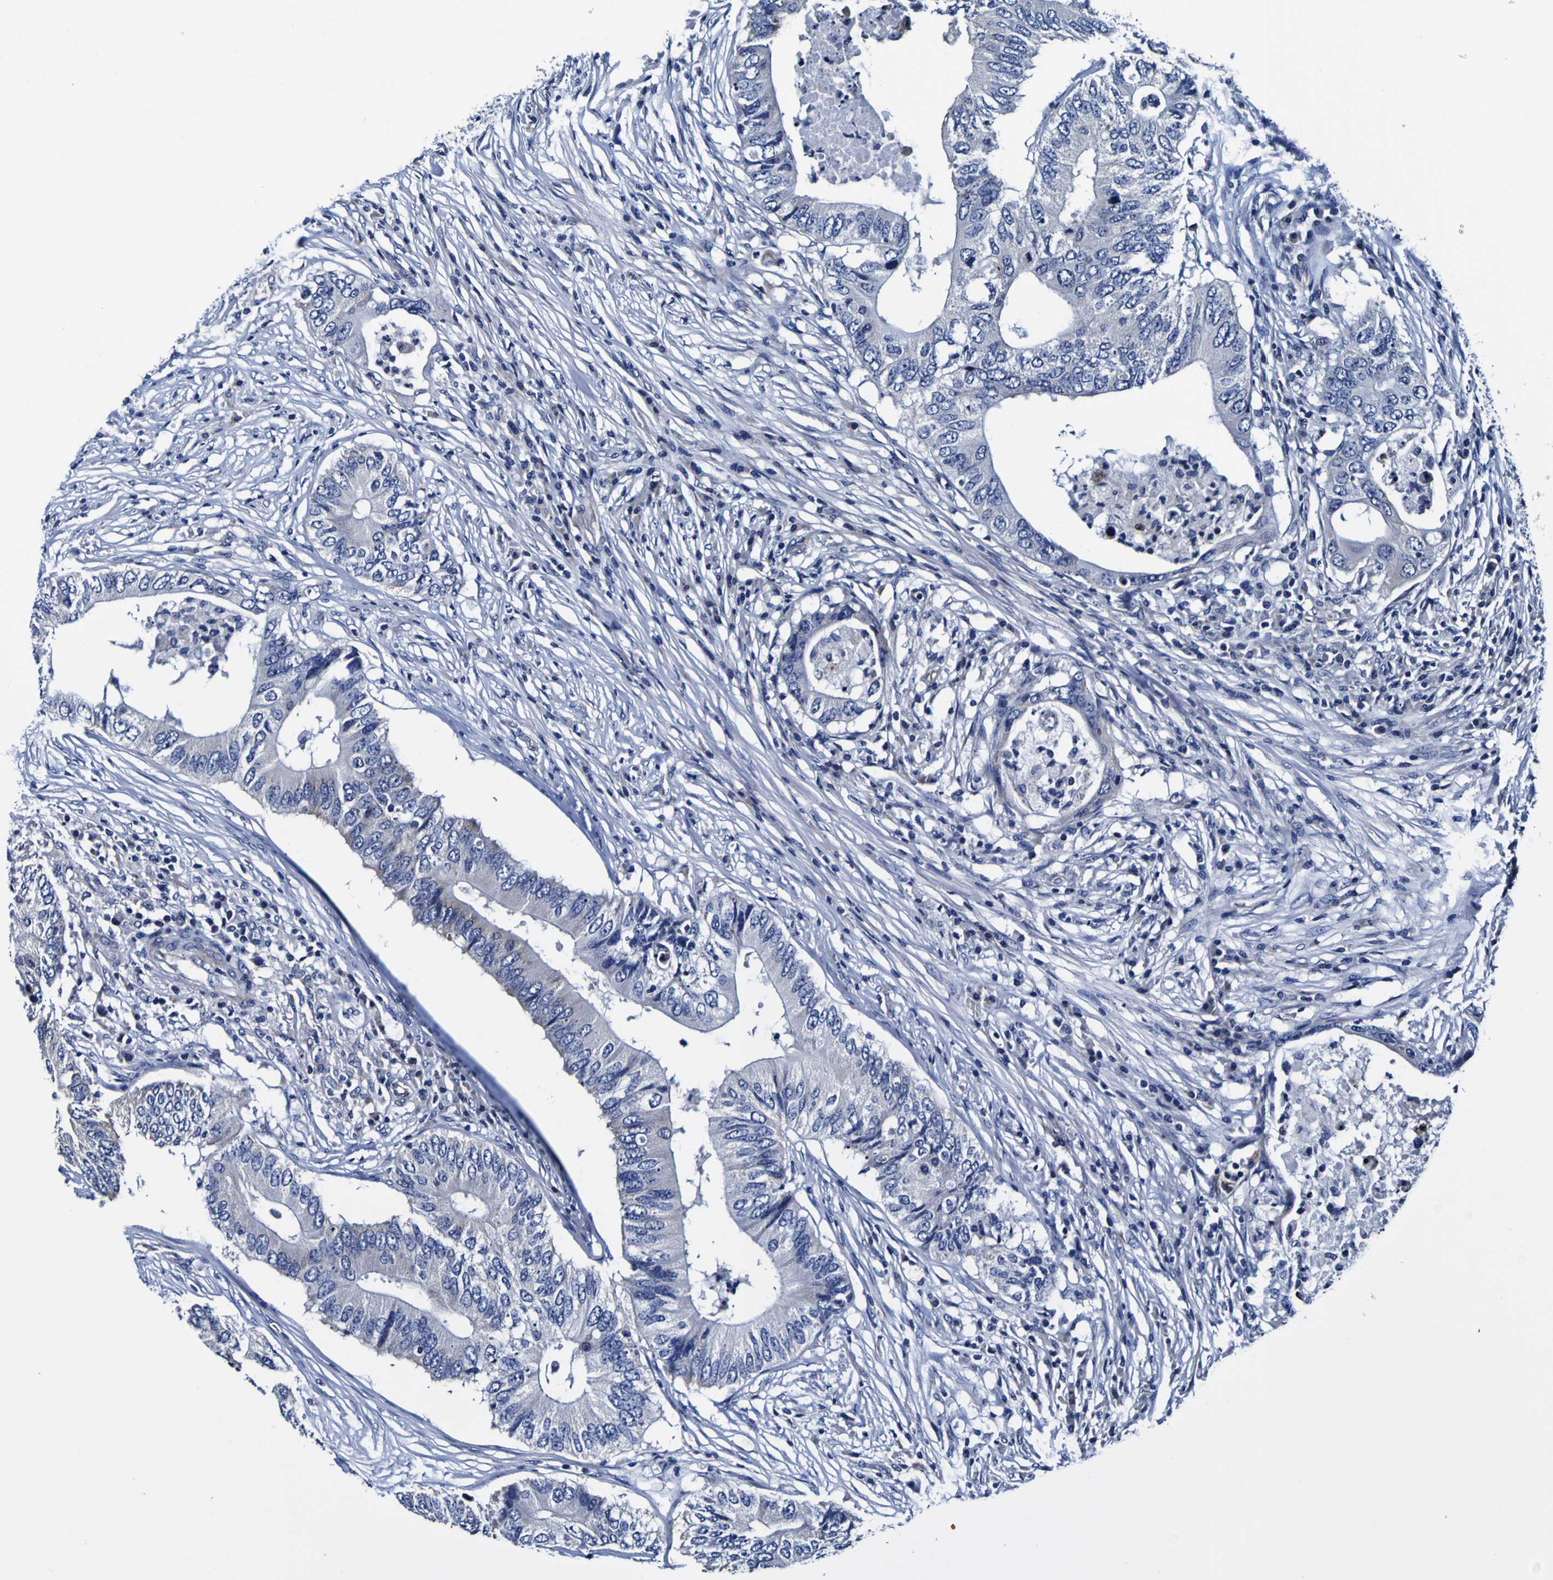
{"staining": {"intensity": "negative", "quantity": "none", "location": "none"}, "tissue": "colorectal cancer", "cell_type": "Tumor cells", "image_type": "cancer", "snomed": [{"axis": "morphology", "description": "Adenocarcinoma, NOS"}, {"axis": "topography", "description": "Colon"}], "caption": "There is no significant positivity in tumor cells of colorectal cancer.", "gene": "PDLIM4", "patient": {"sex": "male", "age": 71}}